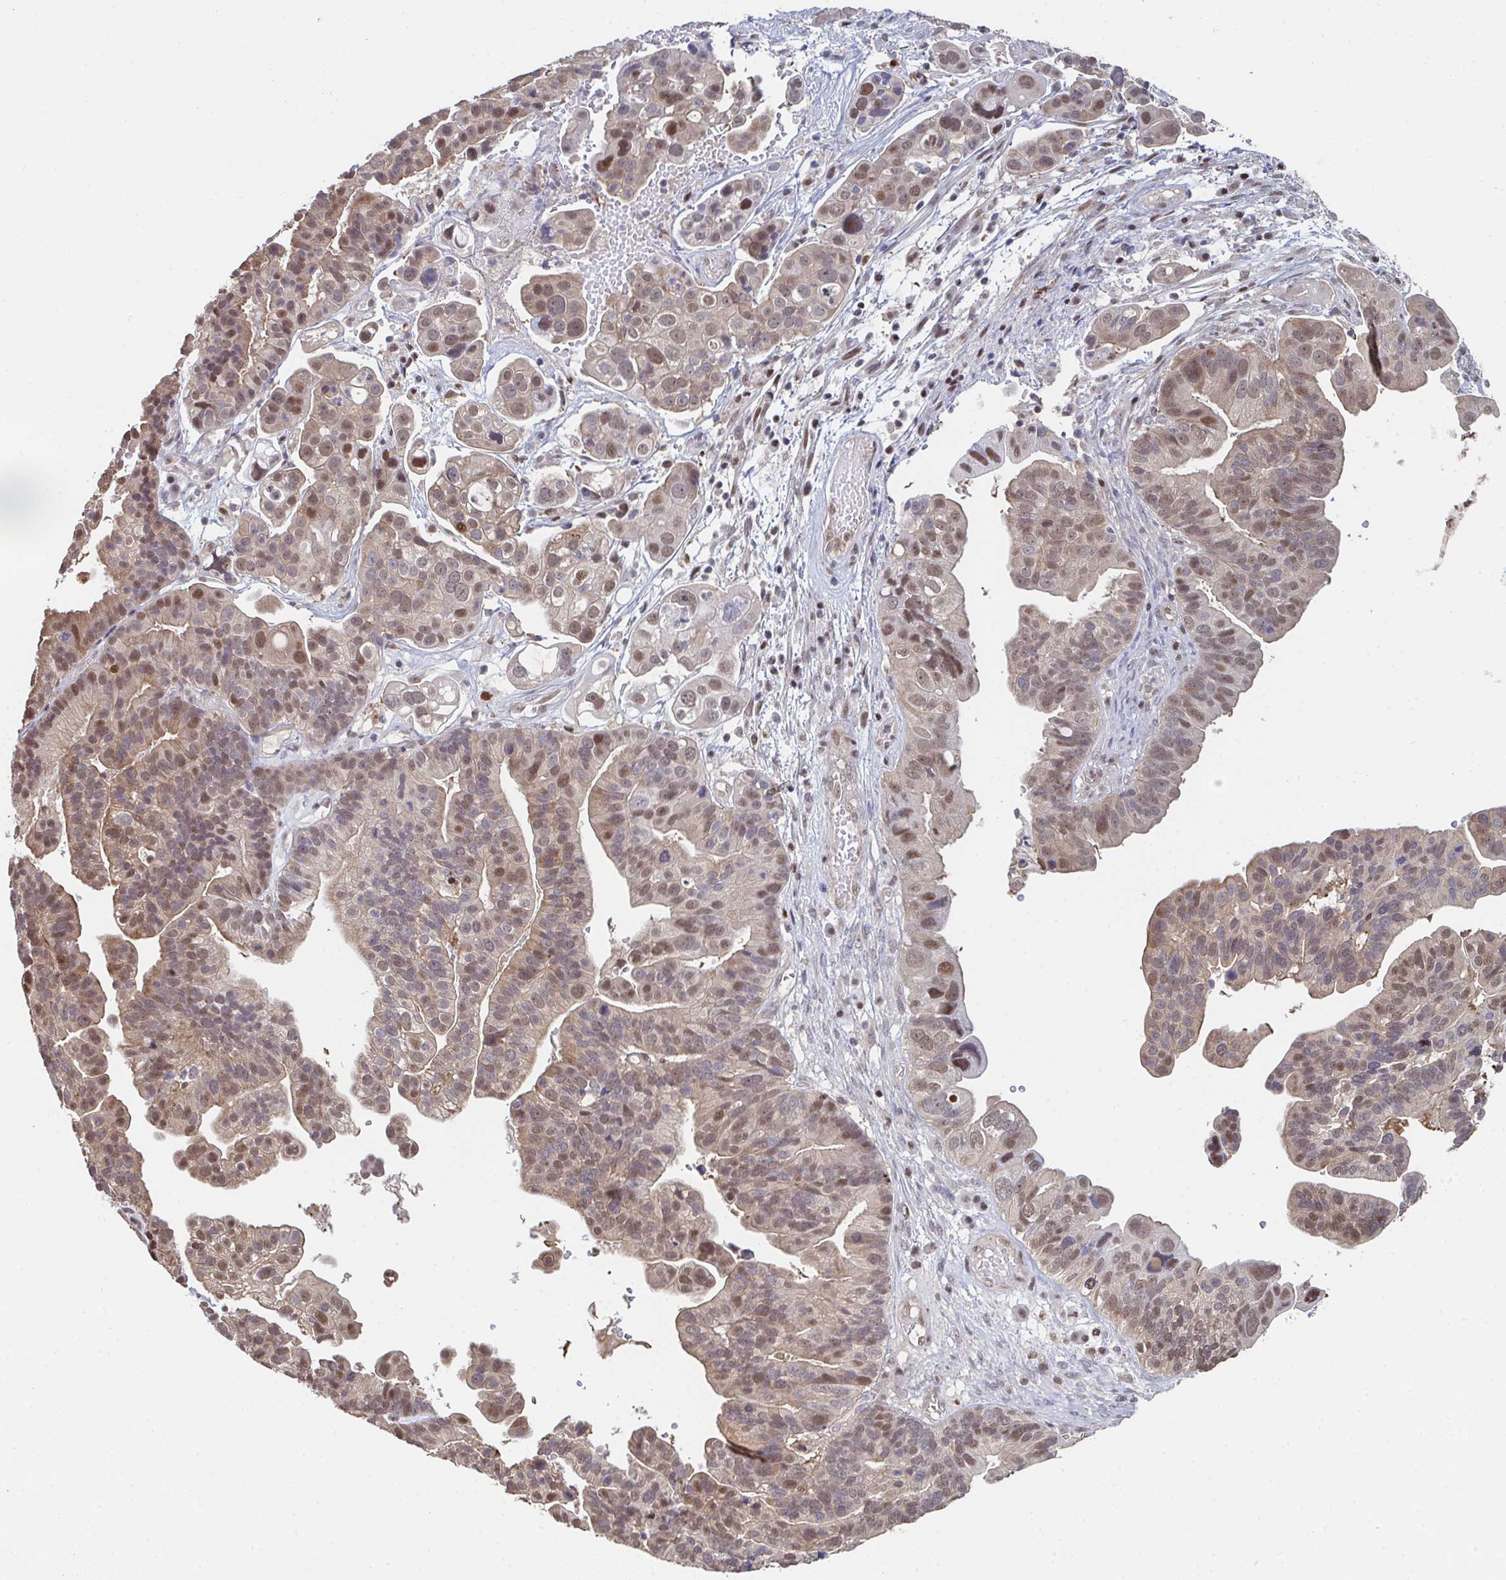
{"staining": {"intensity": "moderate", "quantity": ">75%", "location": "nuclear"}, "tissue": "ovarian cancer", "cell_type": "Tumor cells", "image_type": "cancer", "snomed": [{"axis": "morphology", "description": "Cystadenocarcinoma, serous, NOS"}, {"axis": "topography", "description": "Ovary"}], "caption": "This micrograph demonstrates ovarian serous cystadenocarcinoma stained with immunohistochemistry (IHC) to label a protein in brown. The nuclear of tumor cells show moderate positivity for the protein. Nuclei are counter-stained blue.", "gene": "ACD", "patient": {"sex": "female", "age": 56}}